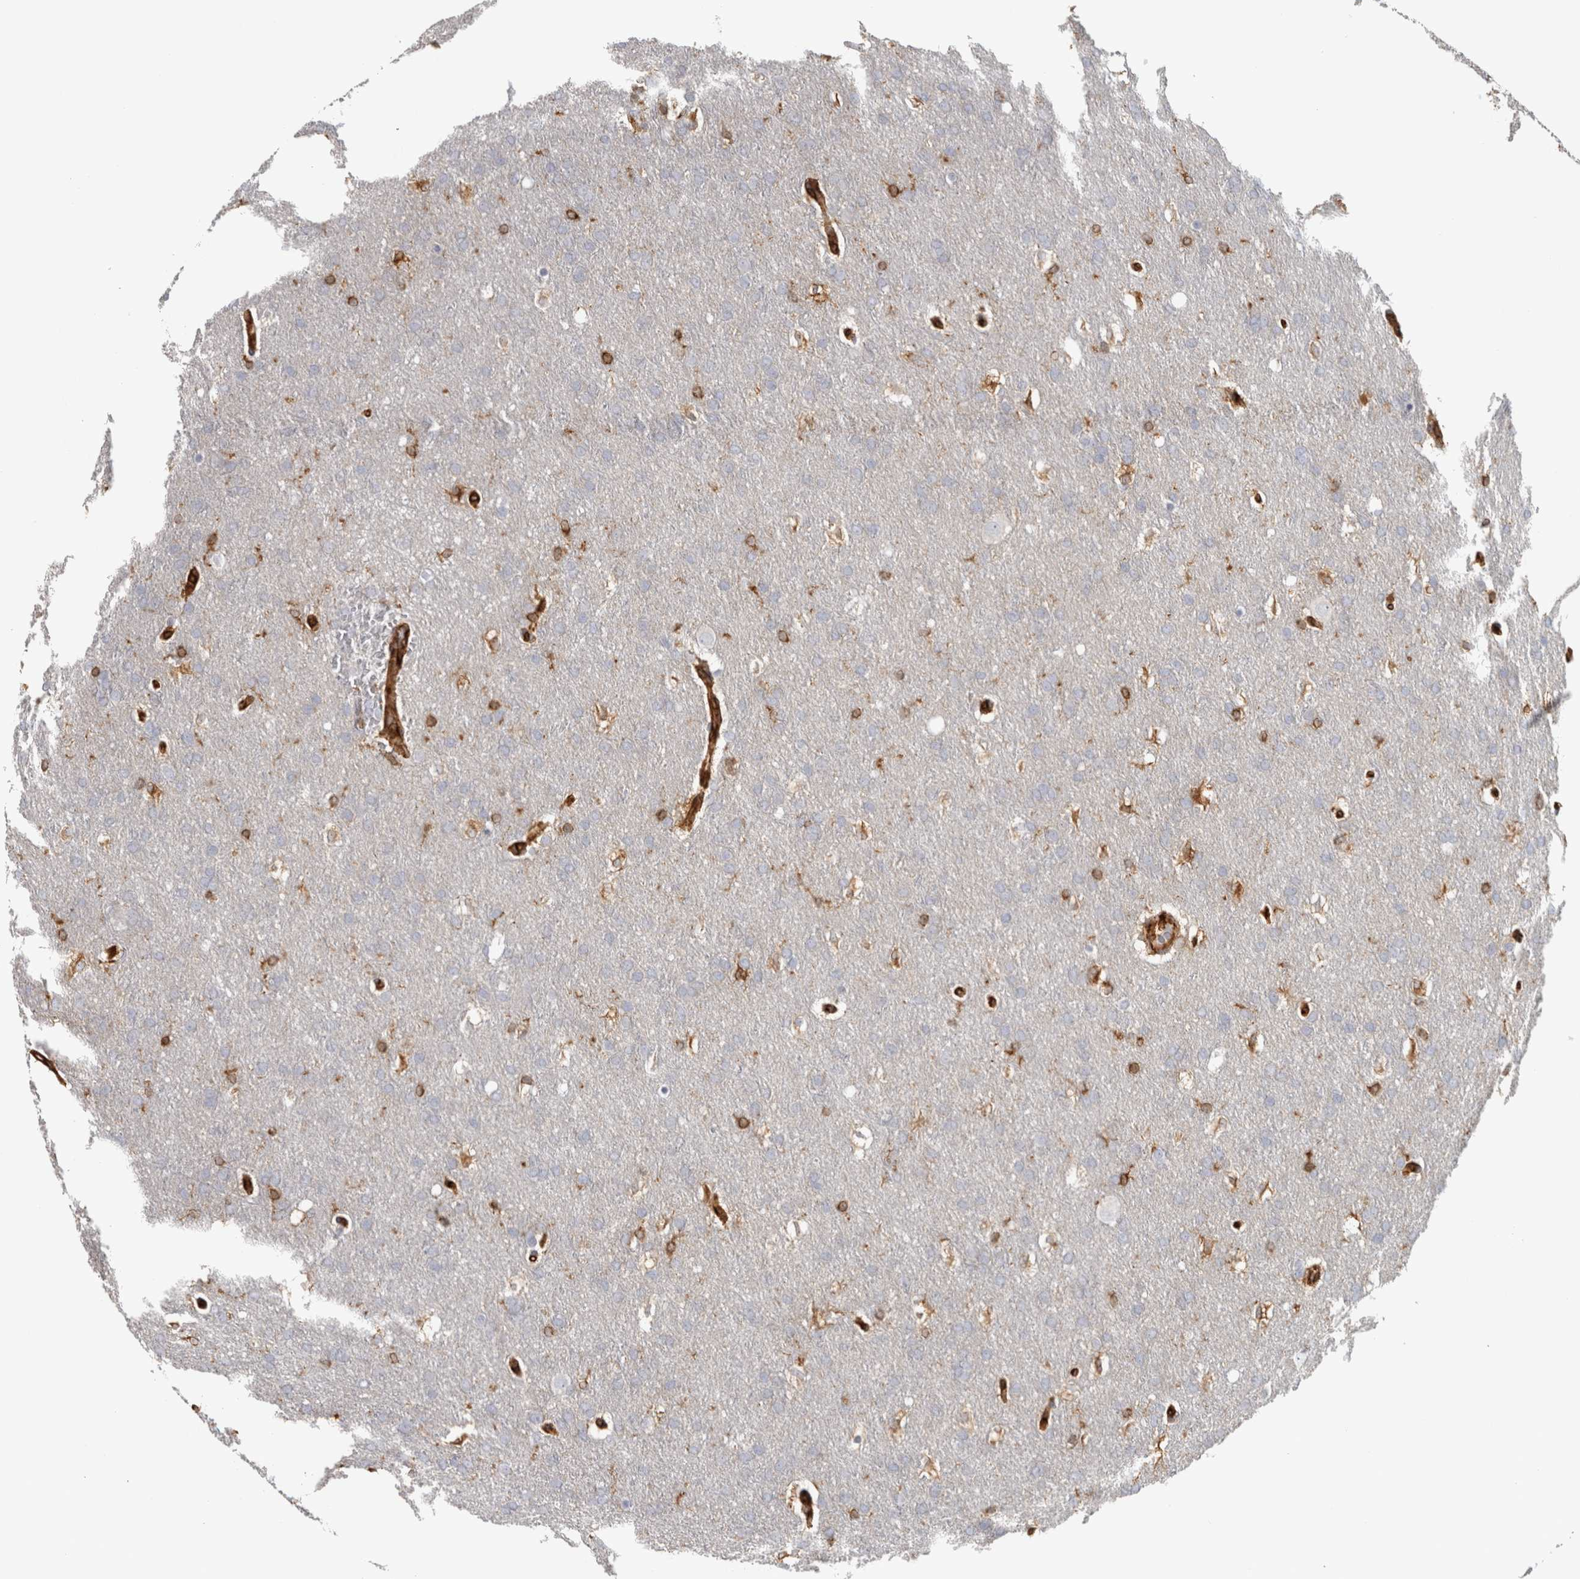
{"staining": {"intensity": "negative", "quantity": "none", "location": "none"}, "tissue": "glioma", "cell_type": "Tumor cells", "image_type": "cancer", "snomed": [{"axis": "morphology", "description": "Glioma, malignant, Low grade"}, {"axis": "topography", "description": "Brain"}], "caption": "Immunohistochemical staining of glioma reveals no significant expression in tumor cells. (Brightfield microscopy of DAB (3,3'-diaminobenzidine) IHC at high magnification).", "gene": "HLA-E", "patient": {"sex": "female", "age": 37}}